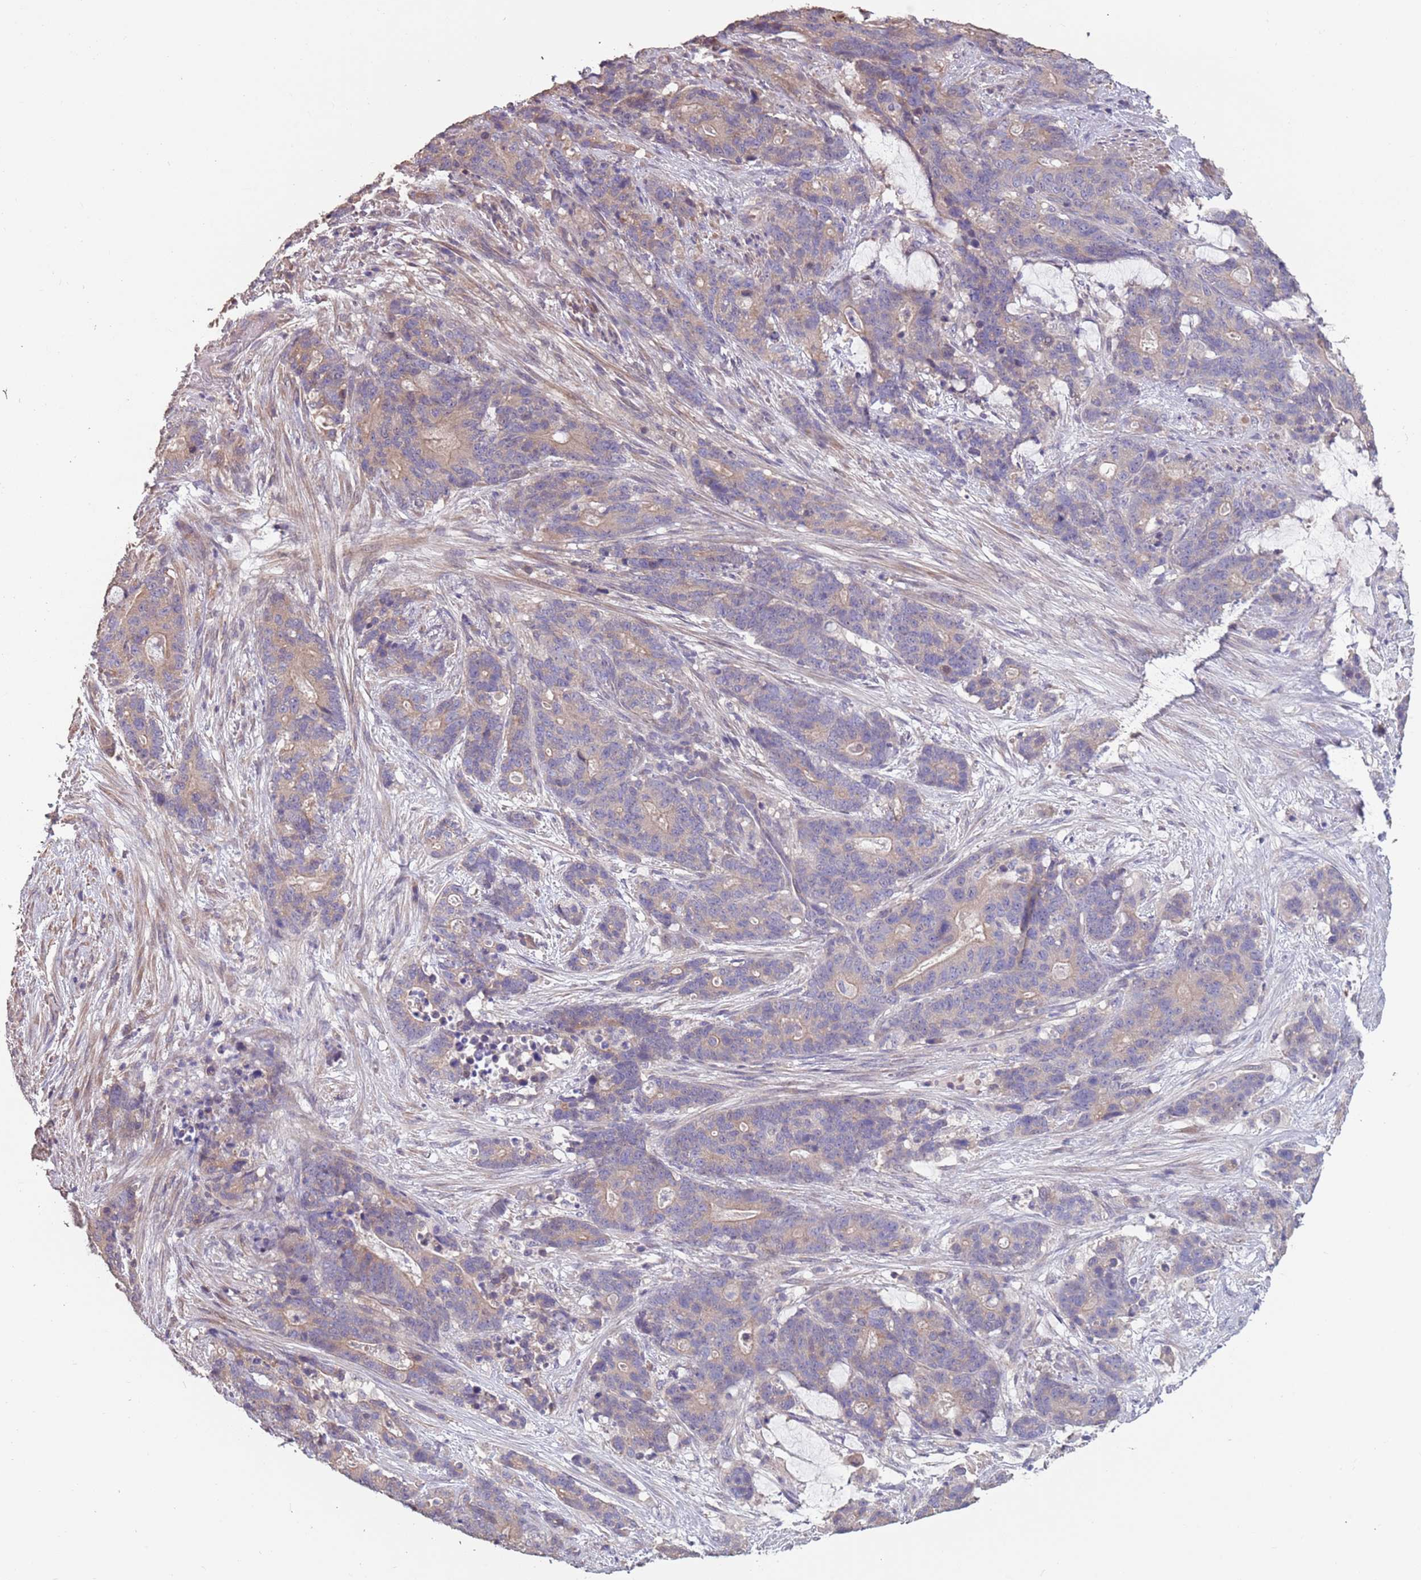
{"staining": {"intensity": "weak", "quantity": "<25%", "location": "cytoplasmic/membranous"}, "tissue": "stomach cancer", "cell_type": "Tumor cells", "image_type": "cancer", "snomed": [{"axis": "morphology", "description": "Adenocarcinoma, NOS"}, {"axis": "topography", "description": "Stomach"}], "caption": "This is an immunohistochemistry (IHC) image of human adenocarcinoma (stomach). There is no expression in tumor cells.", "gene": "MBD3L1", "patient": {"sex": "female", "age": 76}}